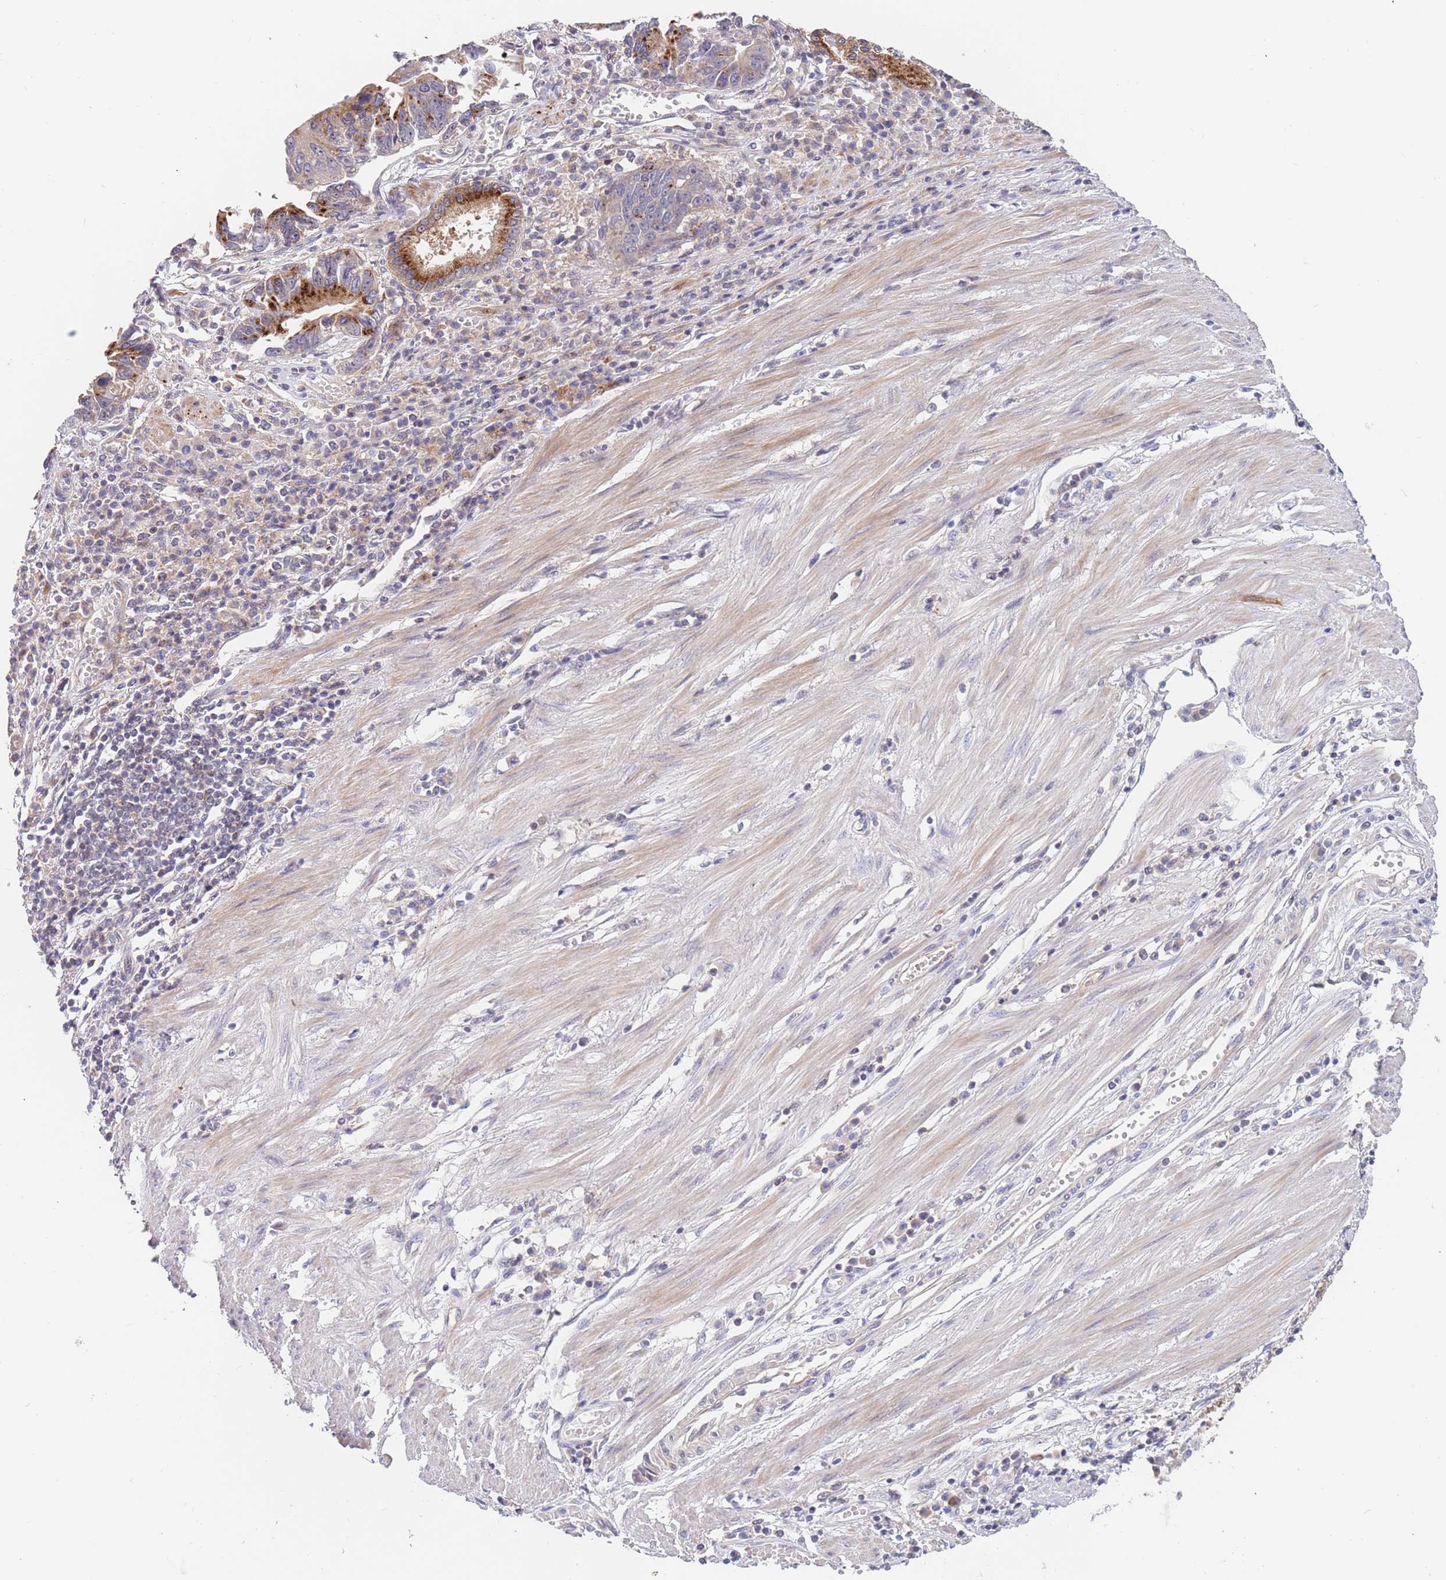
{"staining": {"intensity": "strong", "quantity": "25%-75%", "location": "cytoplasmic/membranous"}, "tissue": "stomach cancer", "cell_type": "Tumor cells", "image_type": "cancer", "snomed": [{"axis": "morphology", "description": "Adenocarcinoma, NOS"}, {"axis": "topography", "description": "Stomach"}], "caption": "Approximately 25%-75% of tumor cells in human adenocarcinoma (stomach) show strong cytoplasmic/membranous protein staining as visualized by brown immunohistochemical staining.", "gene": "BORCS5", "patient": {"sex": "male", "age": 59}}